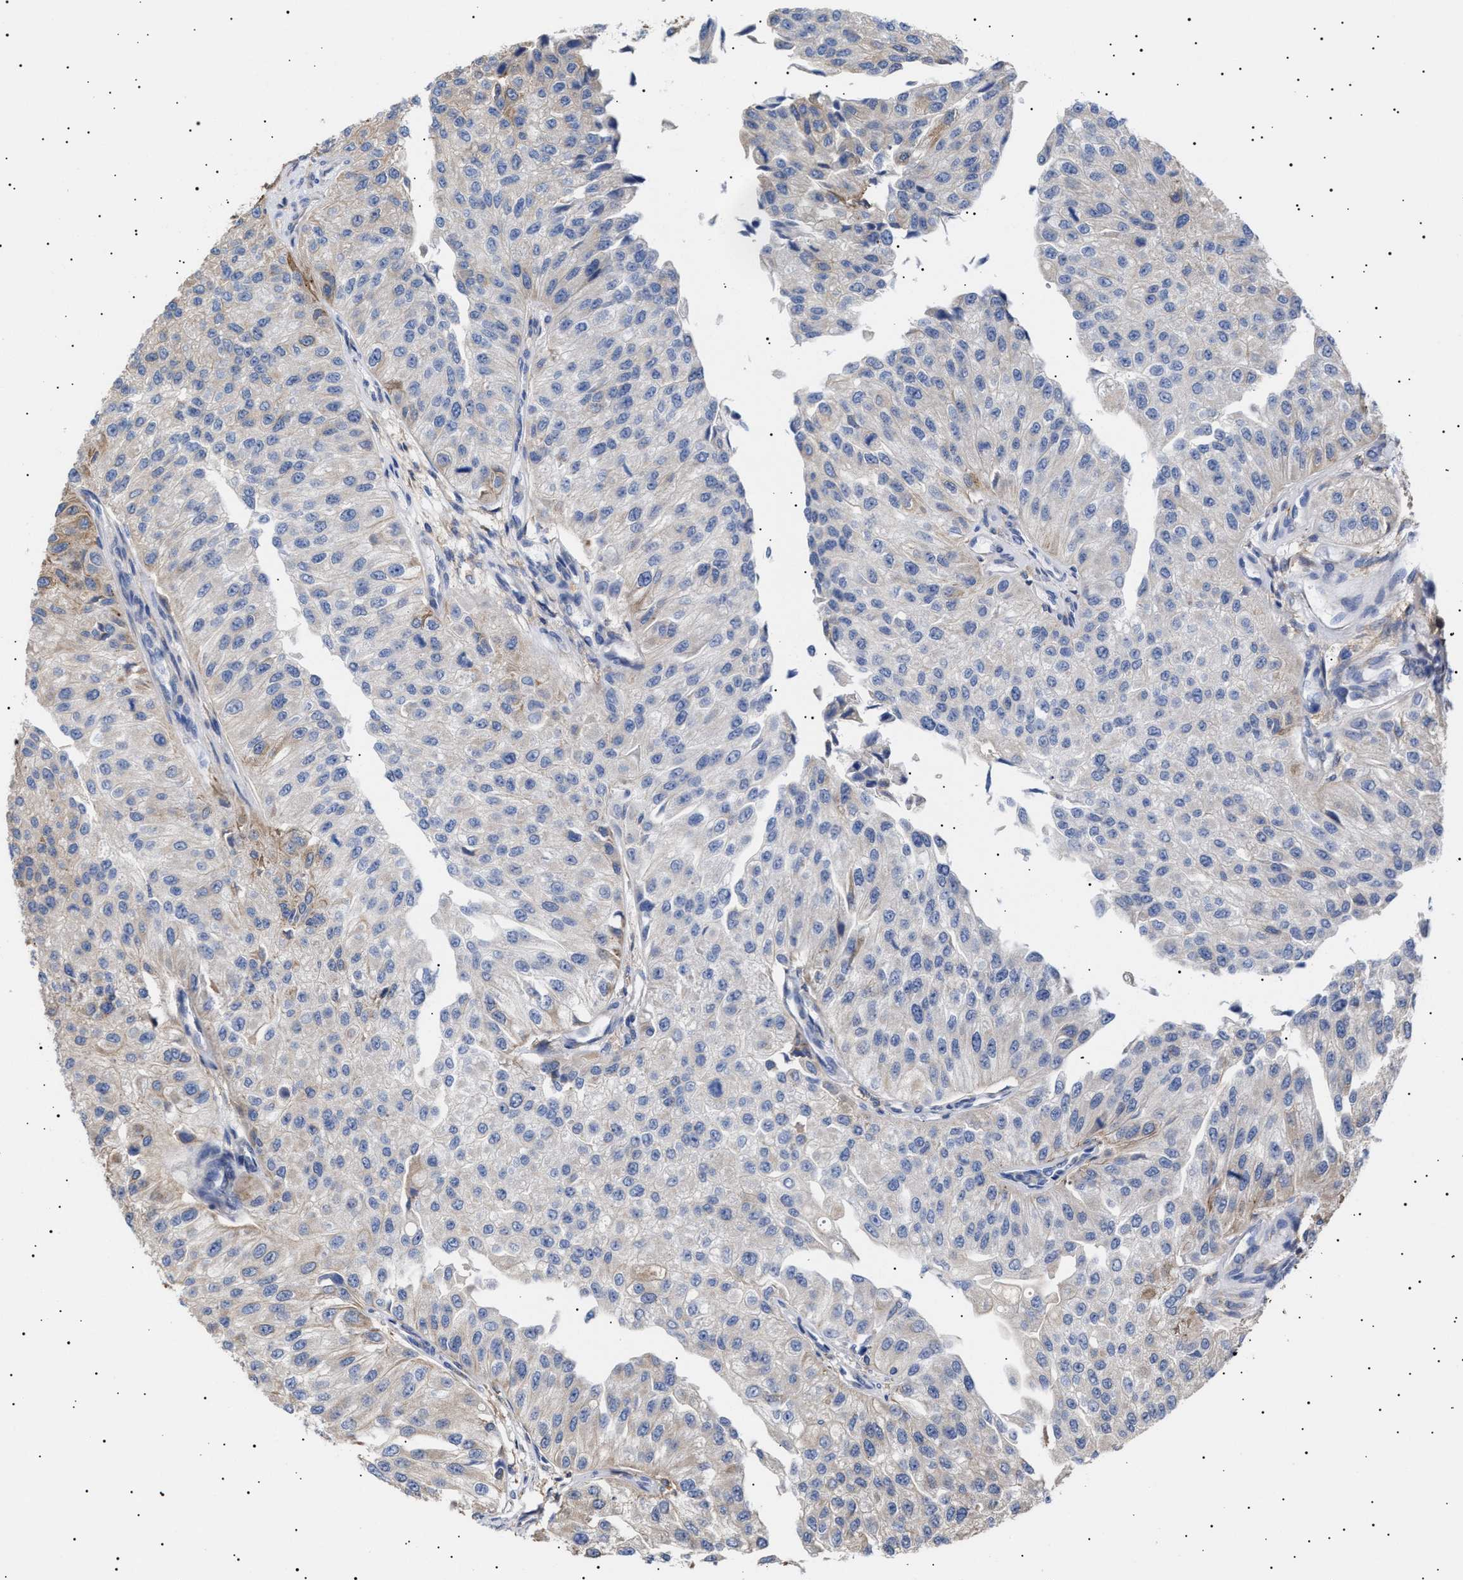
{"staining": {"intensity": "weak", "quantity": "<25%", "location": "cytoplasmic/membranous"}, "tissue": "urothelial cancer", "cell_type": "Tumor cells", "image_type": "cancer", "snomed": [{"axis": "morphology", "description": "Urothelial carcinoma, High grade"}, {"axis": "topography", "description": "Kidney"}, {"axis": "topography", "description": "Urinary bladder"}], "caption": "Immunohistochemistry (IHC) of human high-grade urothelial carcinoma reveals no expression in tumor cells.", "gene": "ERCC6L2", "patient": {"sex": "male", "age": 77}}